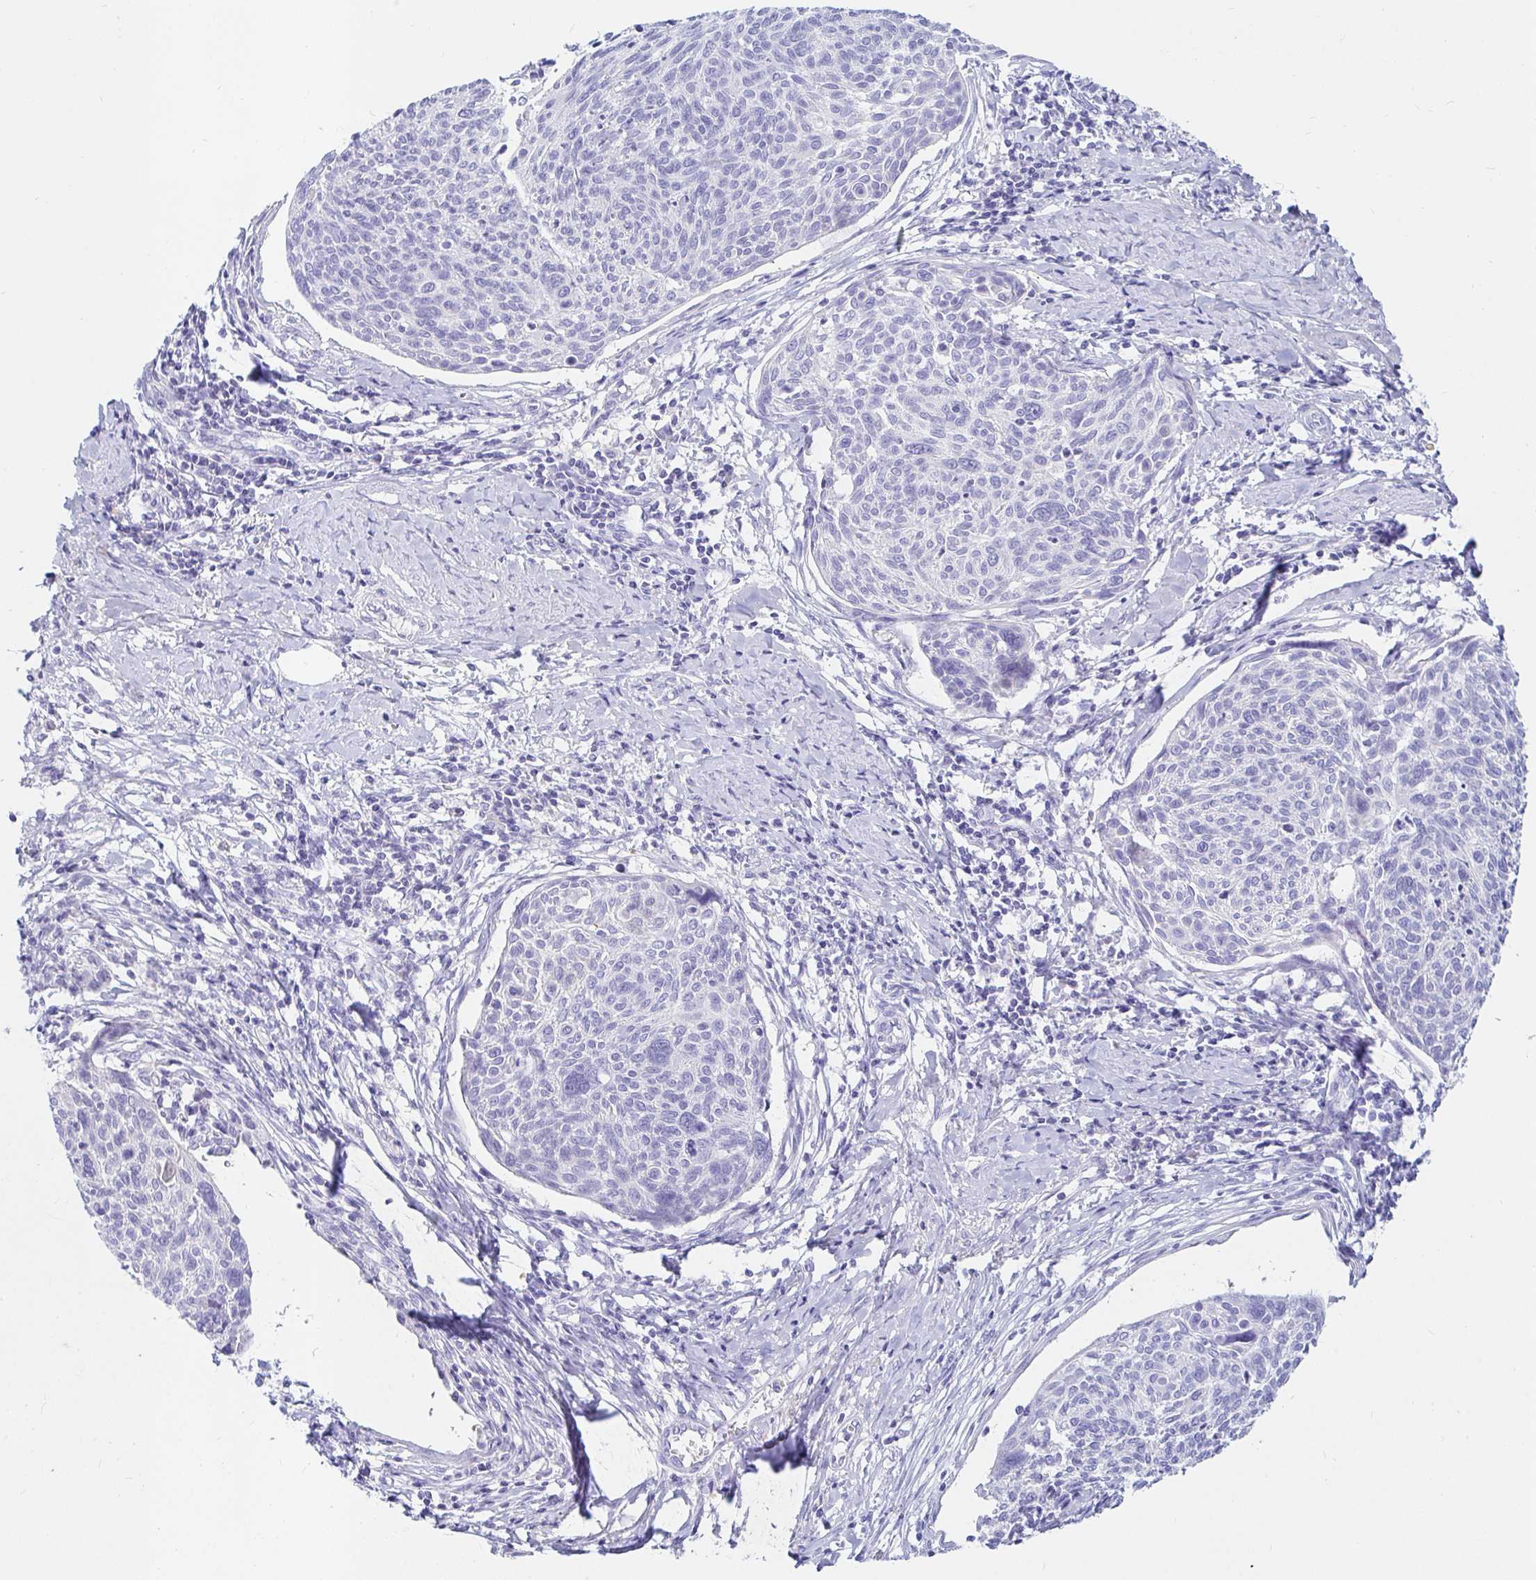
{"staining": {"intensity": "negative", "quantity": "none", "location": "none"}, "tissue": "cervical cancer", "cell_type": "Tumor cells", "image_type": "cancer", "snomed": [{"axis": "morphology", "description": "Squamous cell carcinoma, NOS"}, {"axis": "topography", "description": "Cervix"}], "caption": "Human squamous cell carcinoma (cervical) stained for a protein using IHC exhibits no expression in tumor cells.", "gene": "NR2E1", "patient": {"sex": "female", "age": 49}}